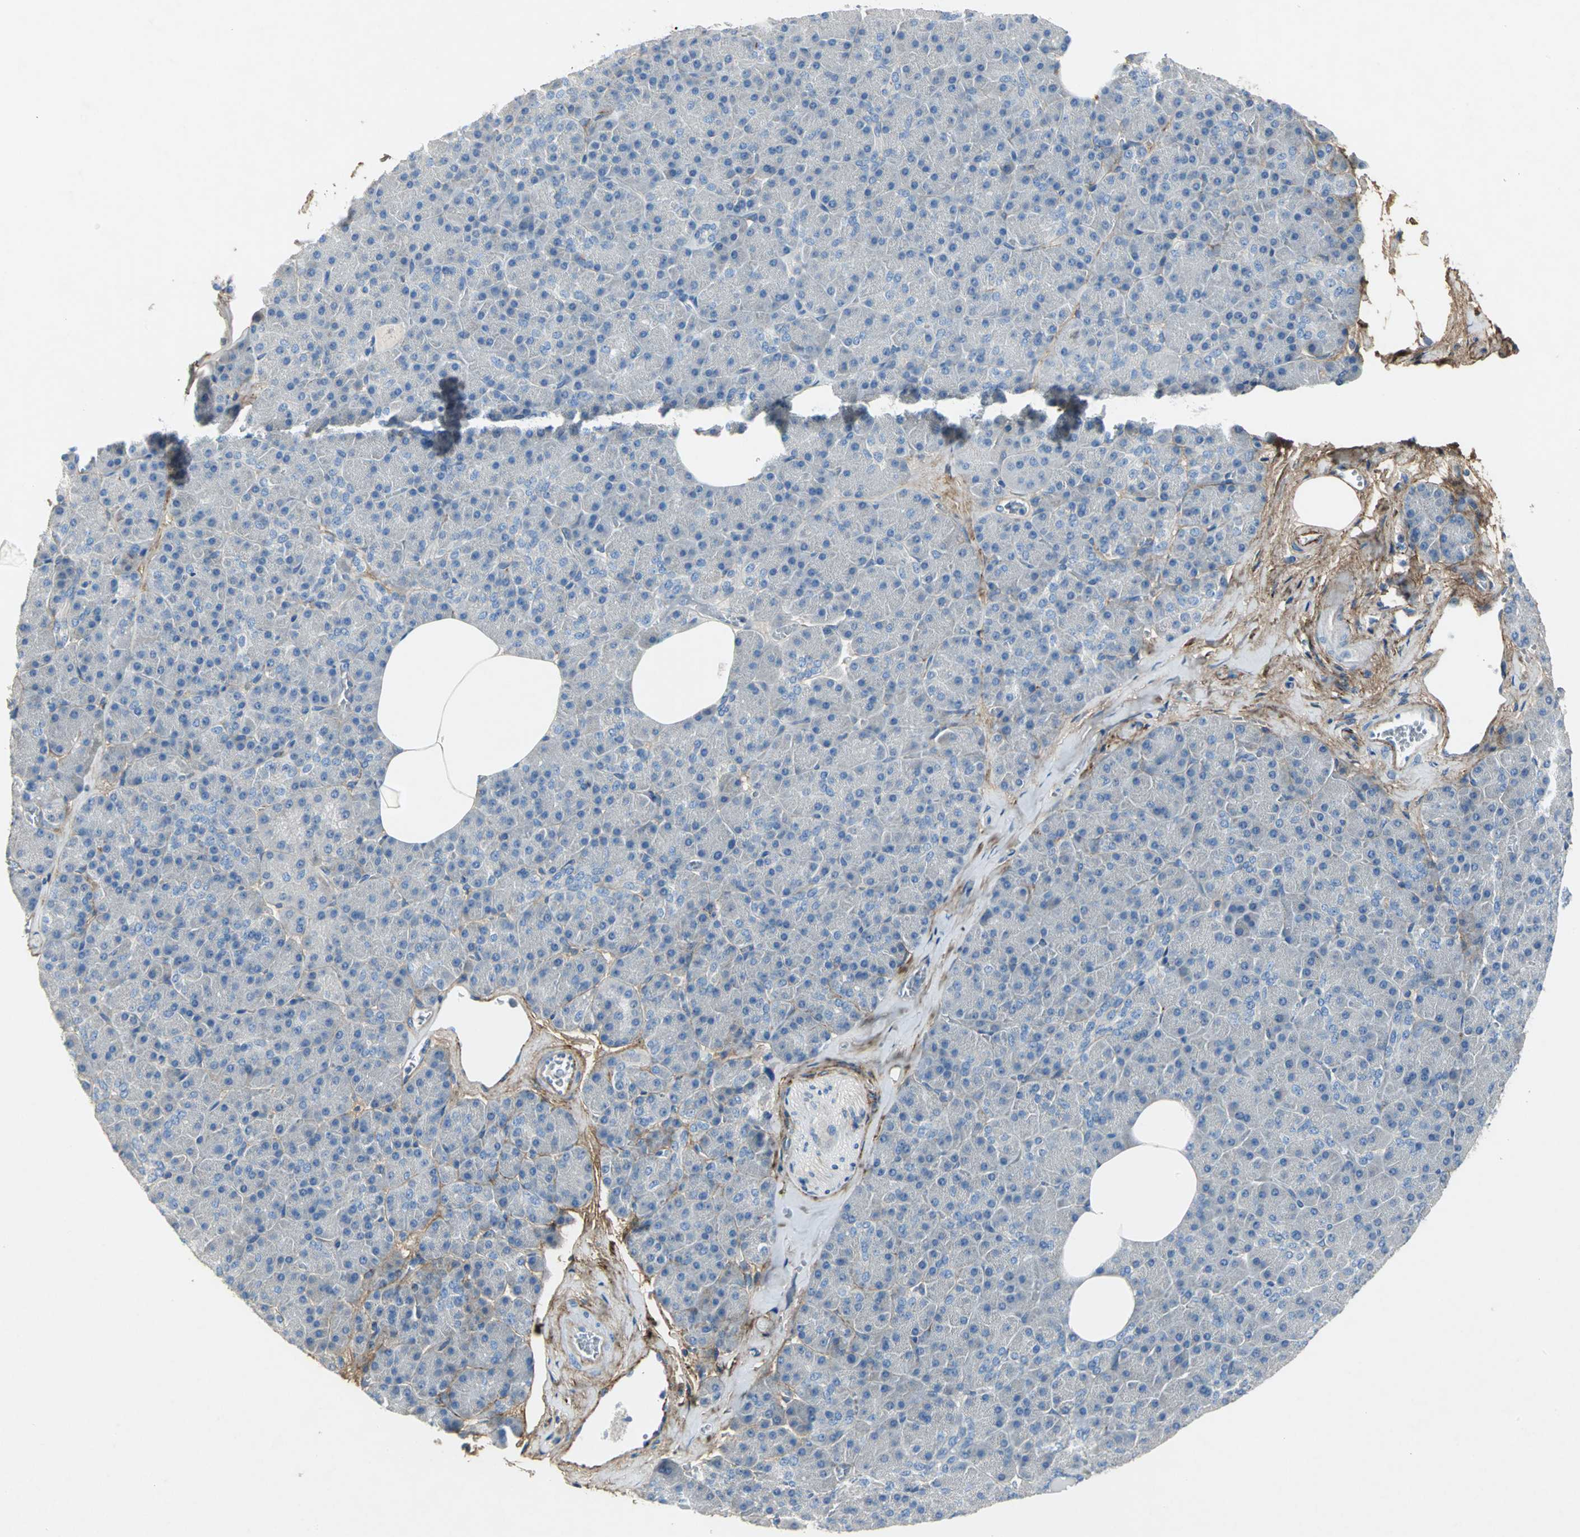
{"staining": {"intensity": "negative", "quantity": "none", "location": "none"}, "tissue": "pancreas", "cell_type": "Exocrine glandular cells", "image_type": "normal", "snomed": [{"axis": "morphology", "description": "Normal tissue, NOS"}, {"axis": "topography", "description": "Pancreas"}], "caption": "Immunohistochemistry (IHC) micrograph of normal pancreas stained for a protein (brown), which exhibits no staining in exocrine glandular cells.", "gene": "EFNB3", "patient": {"sex": "female", "age": 35}}